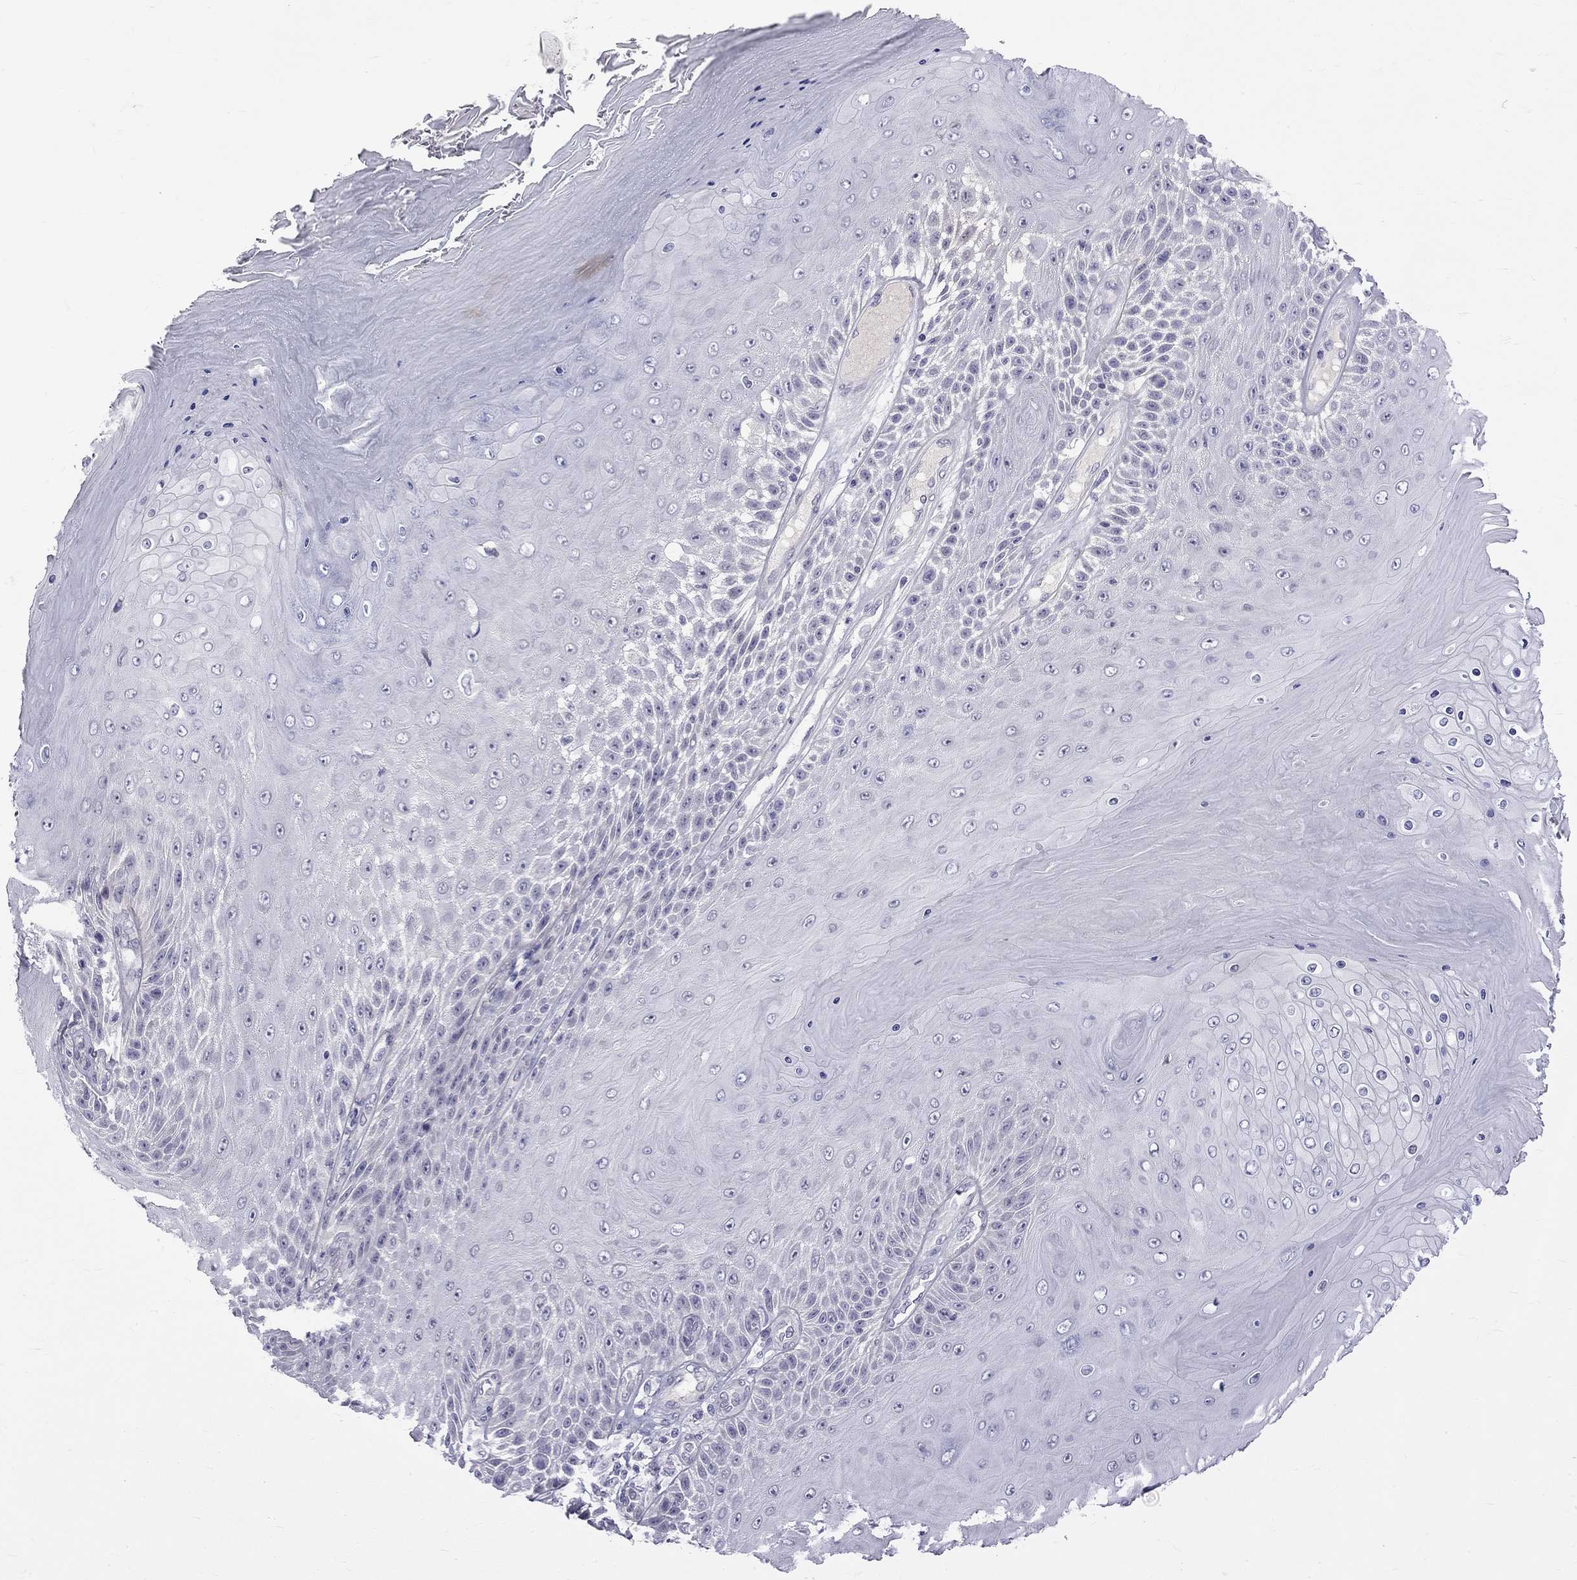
{"staining": {"intensity": "negative", "quantity": "none", "location": "none"}, "tissue": "skin cancer", "cell_type": "Tumor cells", "image_type": "cancer", "snomed": [{"axis": "morphology", "description": "Squamous cell carcinoma, NOS"}, {"axis": "topography", "description": "Skin"}], "caption": "Immunohistochemical staining of human squamous cell carcinoma (skin) reveals no significant staining in tumor cells.", "gene": "RTL9", "patient": {"sex": "male", "age": 62}}